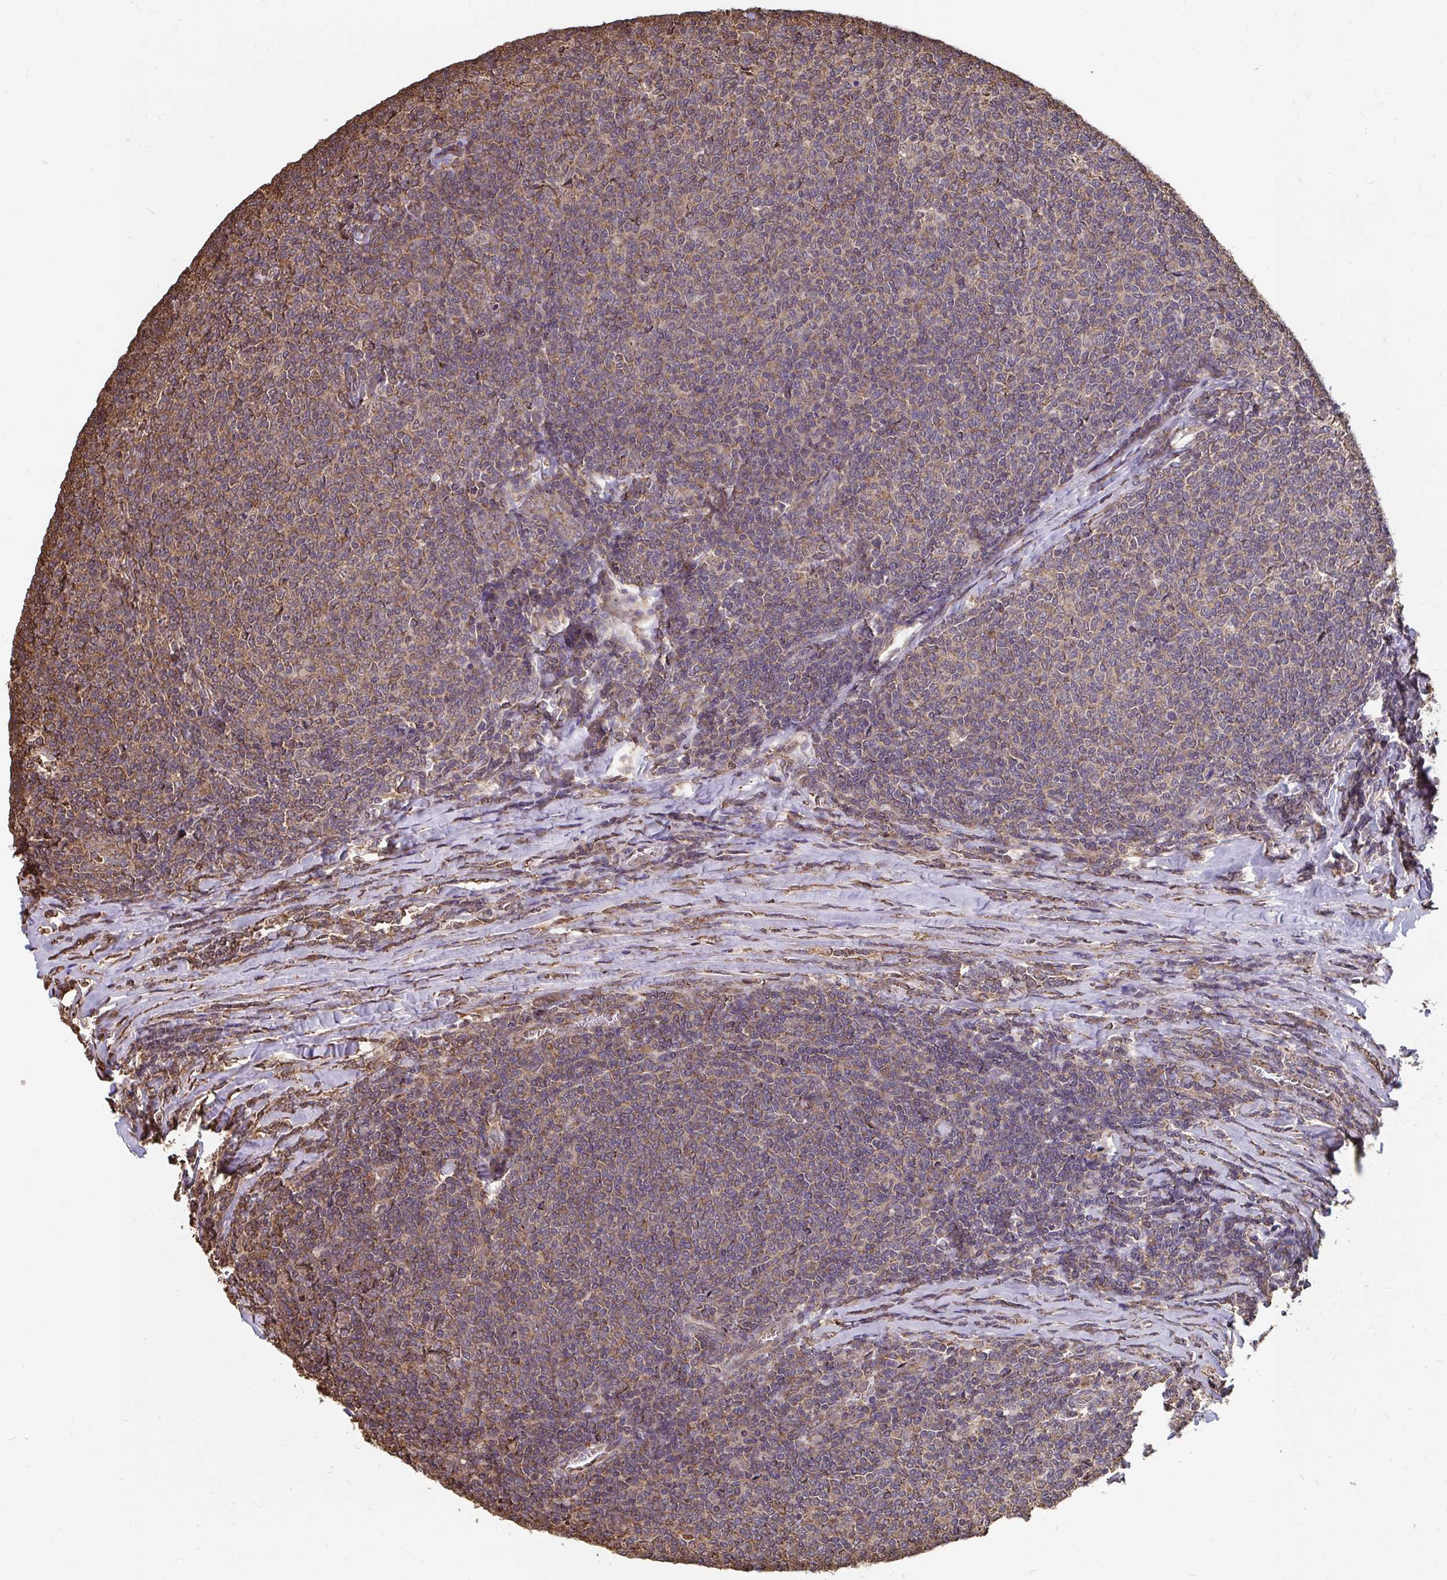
{"staining": {"intensity": "weak", "quantity": "25%-75%", "location": "cytoplasmic/membranous"}, "tissue": "lymphoma", "cell_type": "Tumor cells", "image_type": "cancer", "snomed": [{"axis": "morphology", "description": "Malignant lymphoma, non-Hodgkin's type, Low grade"}, {"axis": "topography", "description": "Lymph node"}], "caption": "There is low levels of weak cytoplasmic/membranous positivity in tumor cells of low-grade malignant lymphoma, non-Hodgkin's type, as demonstrated by immunohistochemical staining (brown color).", "gene": "SYNCRIP", "patient": {"sex": "male", "age": 52}}